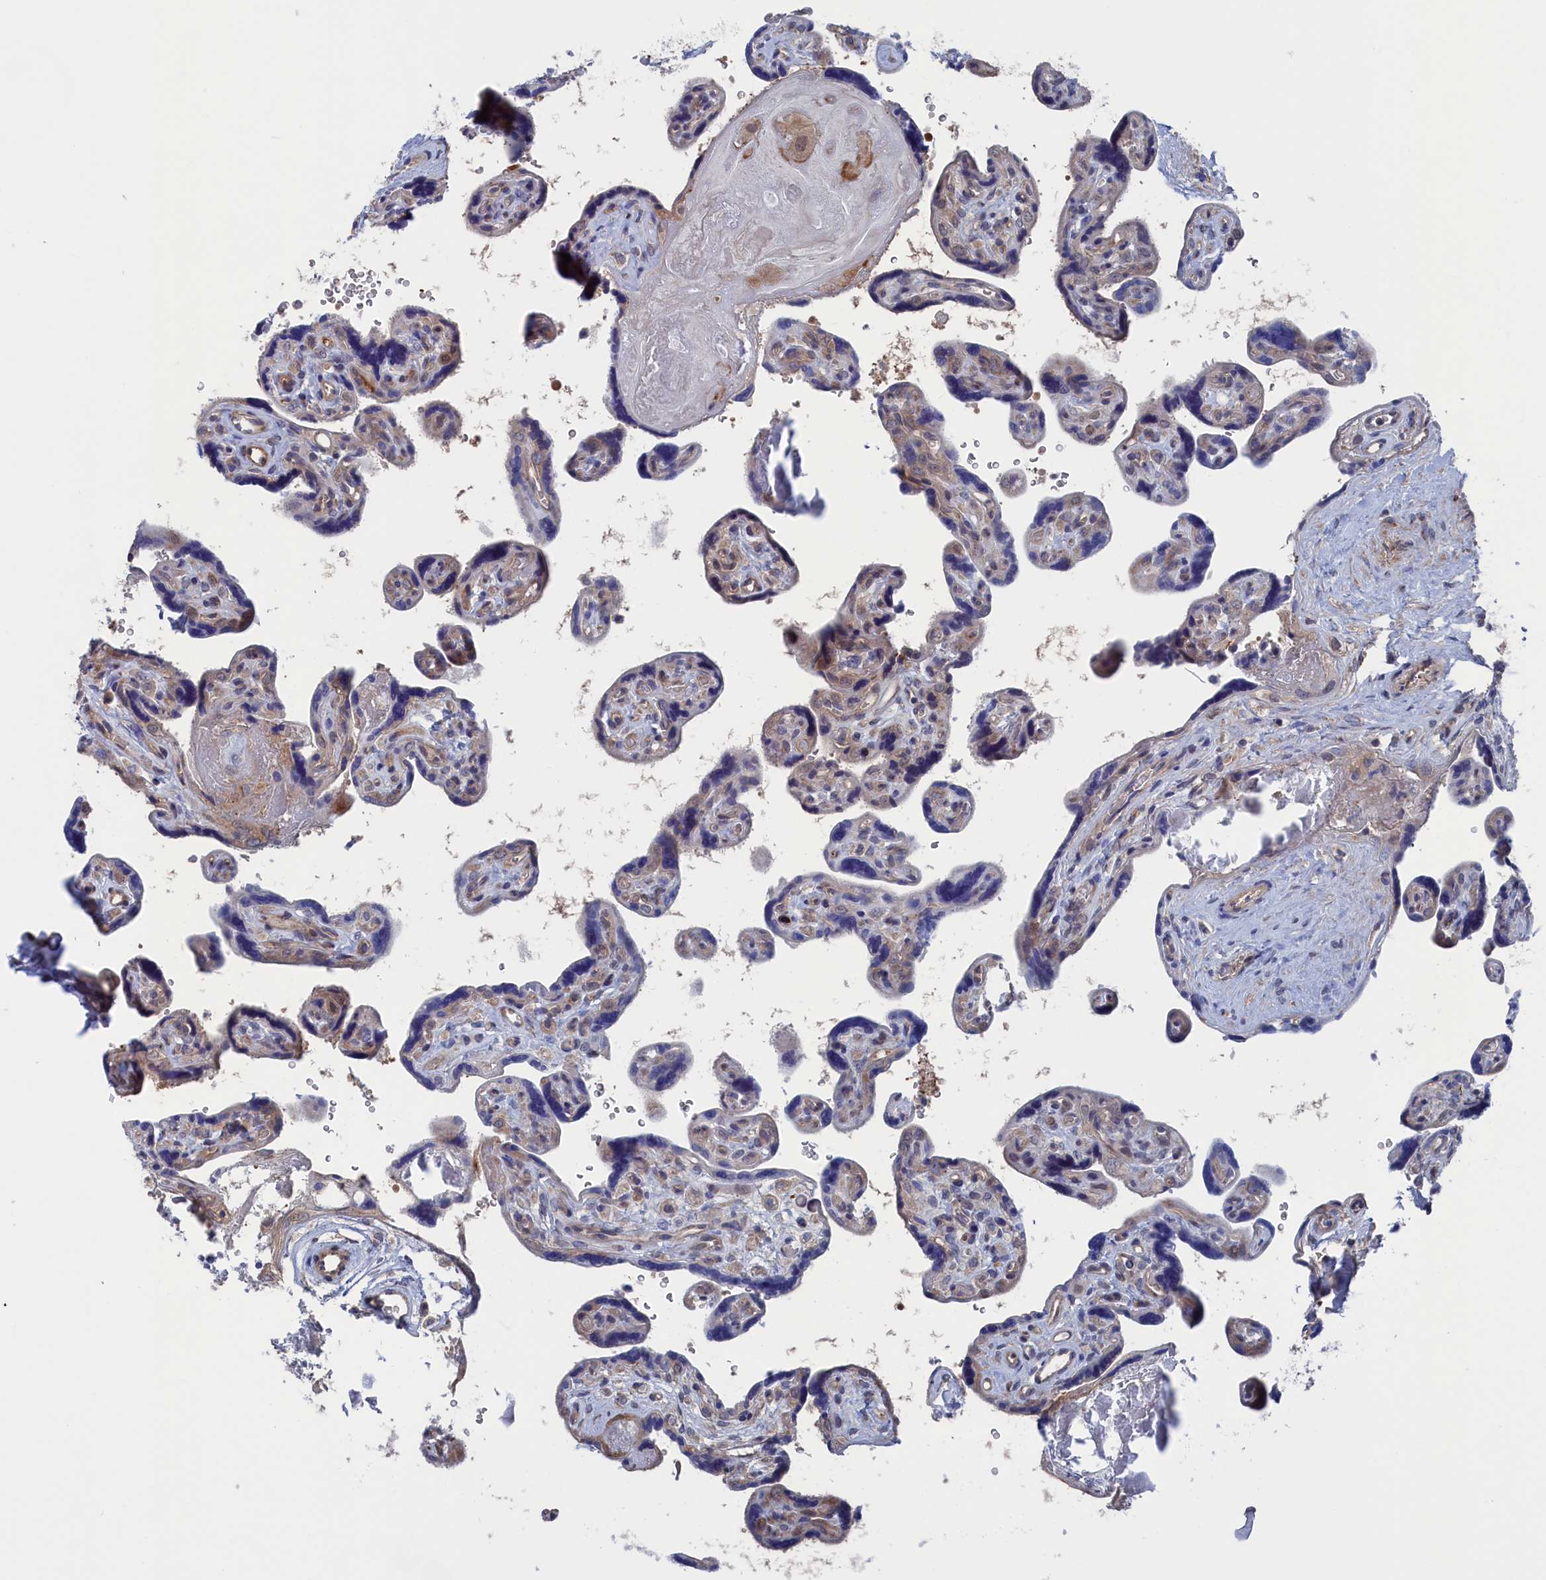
{"staining": {"intensity": "moderate", "quantity": "<25%", "location": "cytoplasmic/membranous"}, "tissue": "placenta", "cell_type": "Trophoblastic cells", "image_type": "normal", "snomed": [{"axis": "morphology", "description": "Normal tissue, NOS"}, {"axis": "topography", "description": "Placenta"}], "caption": "About <25% of trophoblastic cells in normal placenta demonstrate moderate cytoplasmic/membranous protein expression as visualized by brown immunohistochemical staining.", "gene": "NUTF2", "patient": {"sex": "female", "age": 39}}